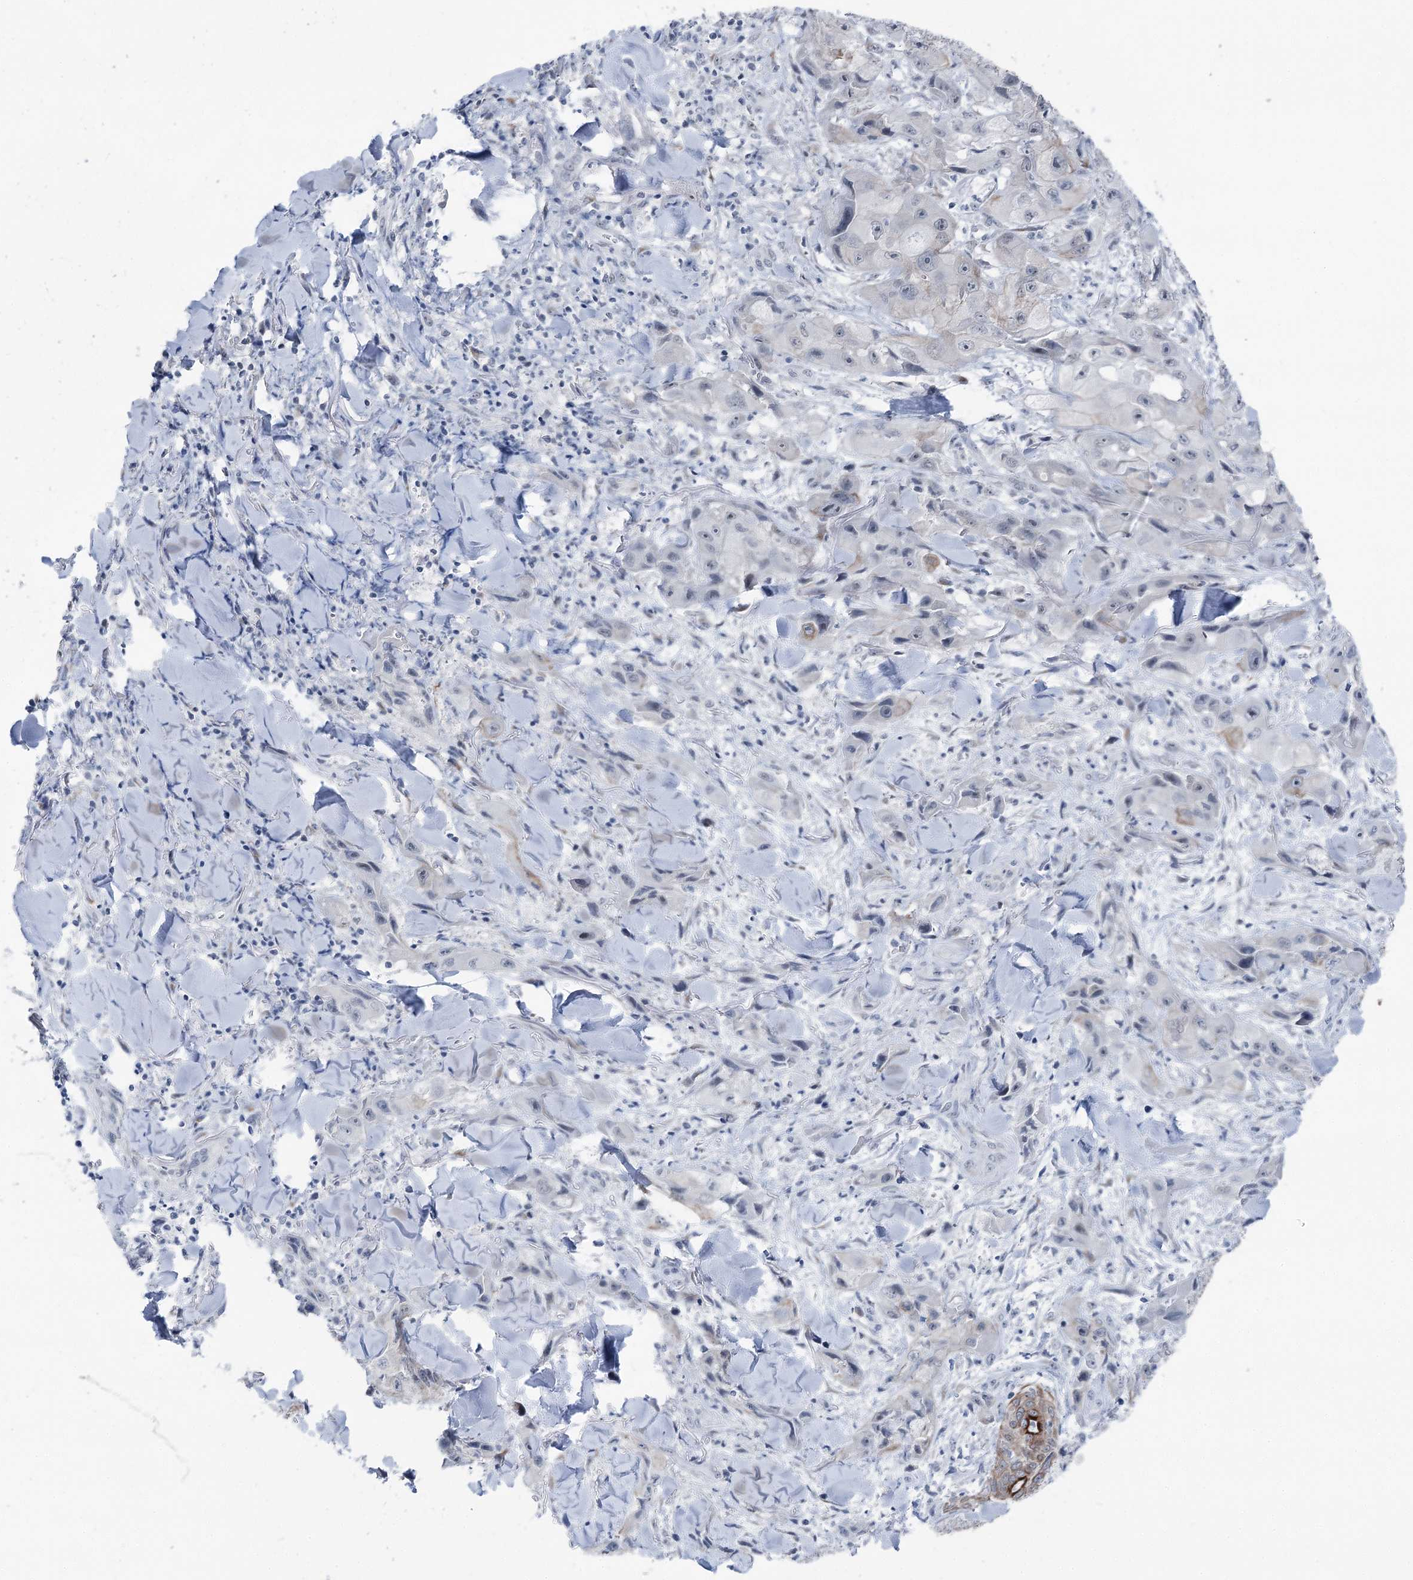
{"staining": {"intensity": "moderate", "quantity": "<25%", "location": "cytoplasmic/membranous"}, "tissue": "skin cancer", "cell_type": "Tumor cells", "image_type": "cancer", "snomed": [{"axis": "morphology", "description": "Squamous cell carcinoma, NOS"}, {"axis": "topography", "description": "Skin"}, {"axis": "topography", "description": "Subcutis"}], "caption": "This is an image of immunohistochemistry staining of skin cancer, which shows moderate staining in the cytoplasmic/membranous of tumor cells.", "gene": "STEEP1", "patient": {"sex": "male", "age": 73}}